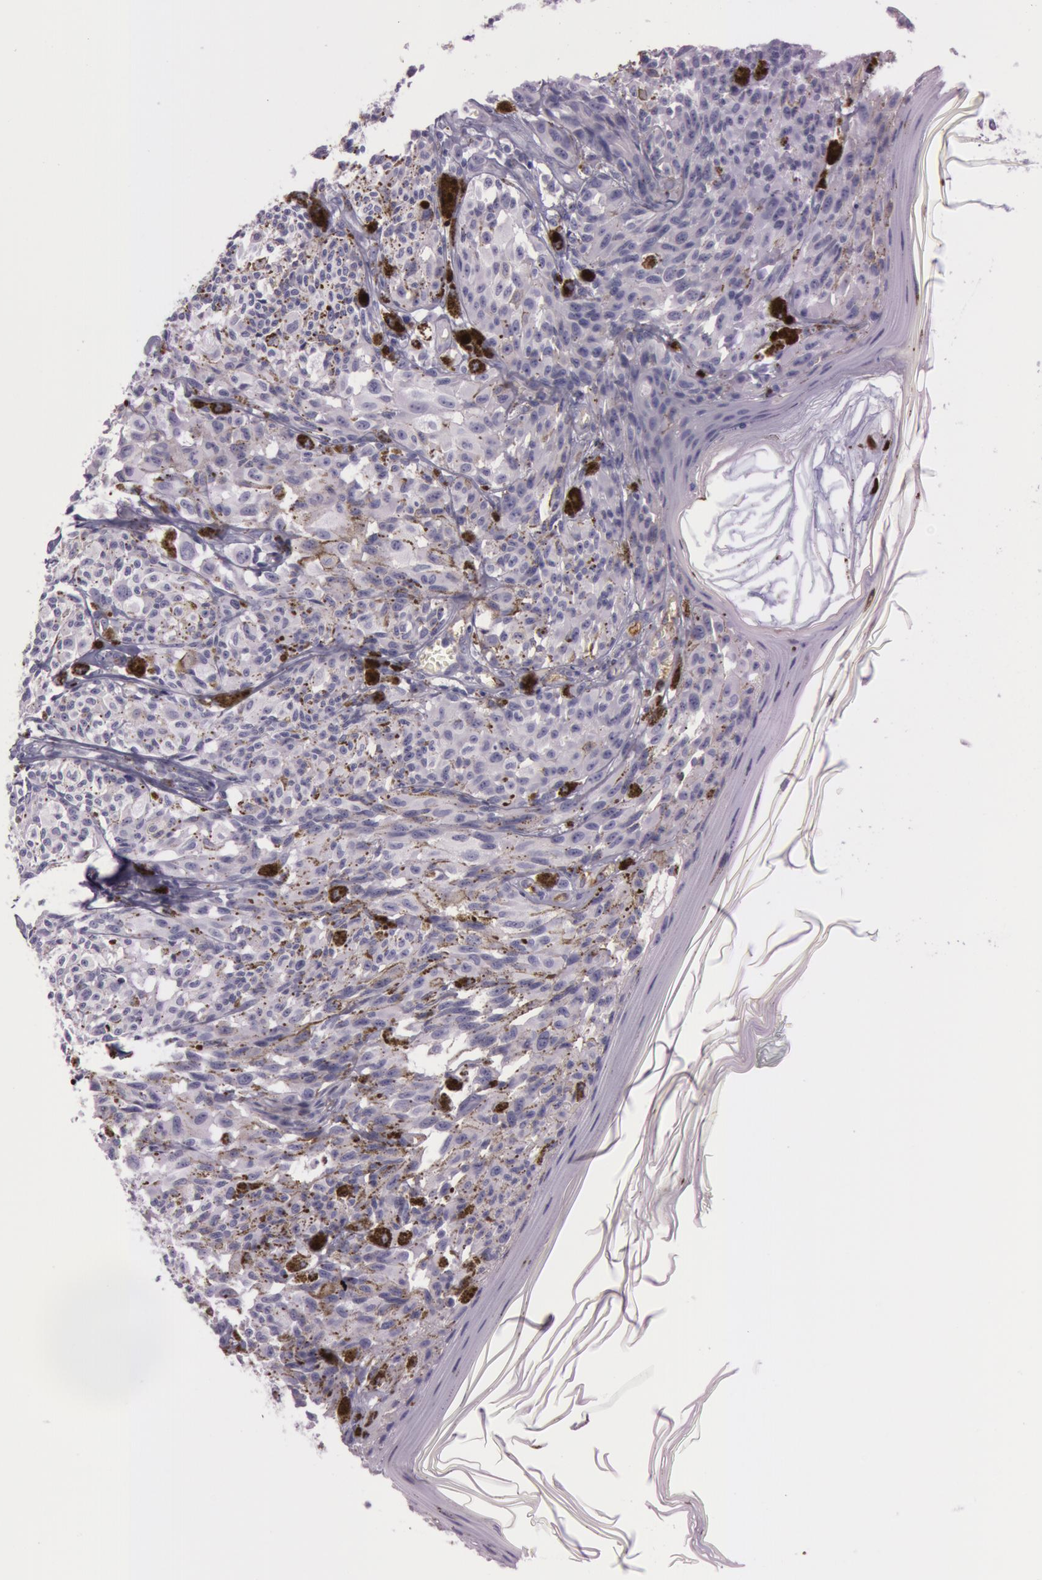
{"staining": {"intensity": "negative", "quantity": "none", "location": "none"}, "tissue": "melanoma", "cell_type": "Tumor cells", "image_type": "cancer", "snomed": [{"axis": "morphology", "description": "Malignant melanoma, NOS"}, {"axis": "topography", "description": "Skin"}], "caption": "Photomicrograph shows no significant protein expression in tumor cells of melanoma. (DAB immunohistochemistry visualized using brightfield microscopy, high magnification).", "gene": "FOLH1", "patient": {"sex": "female", "age": 72}}